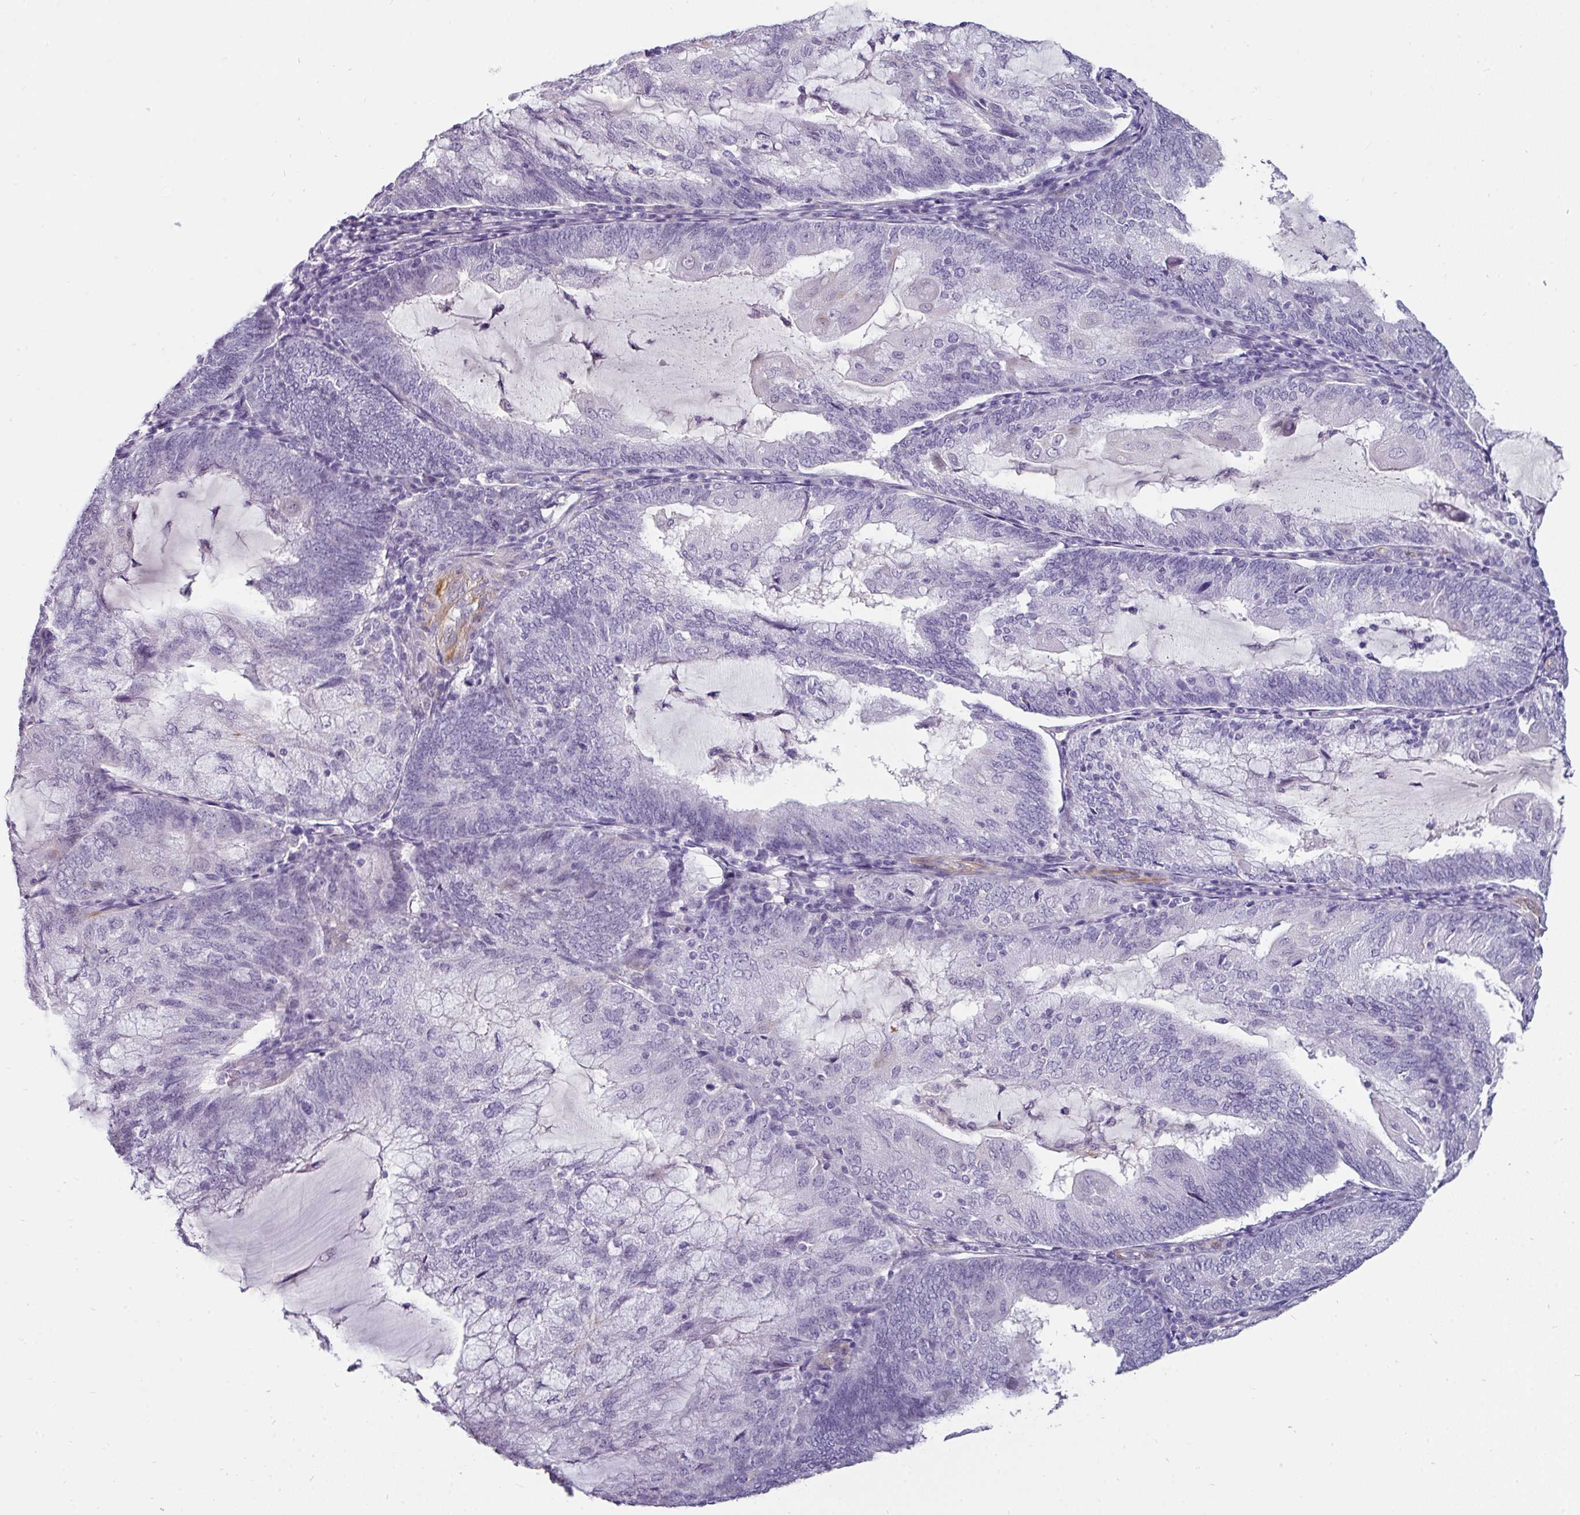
{"staining": {"intensity": "negative", "quantity": "none", "location": "none"}, "tissue": "endometrial cancer", "cell_type": "Tumor cells", "image_type": "cancer", "snomed": [{"axis": "morphology", "description": "Adenocarcinoma, NOS"}, {"axis": "topography", "description": "Endometrium"}], "caption": "Adenocarcinoma (endometrial) stained for a protein using immunohistochemistry (IHC) demonstrates no expression tumor cells.", "gene": "EYA3", "patient": {"sex": "female", "age": 81}}